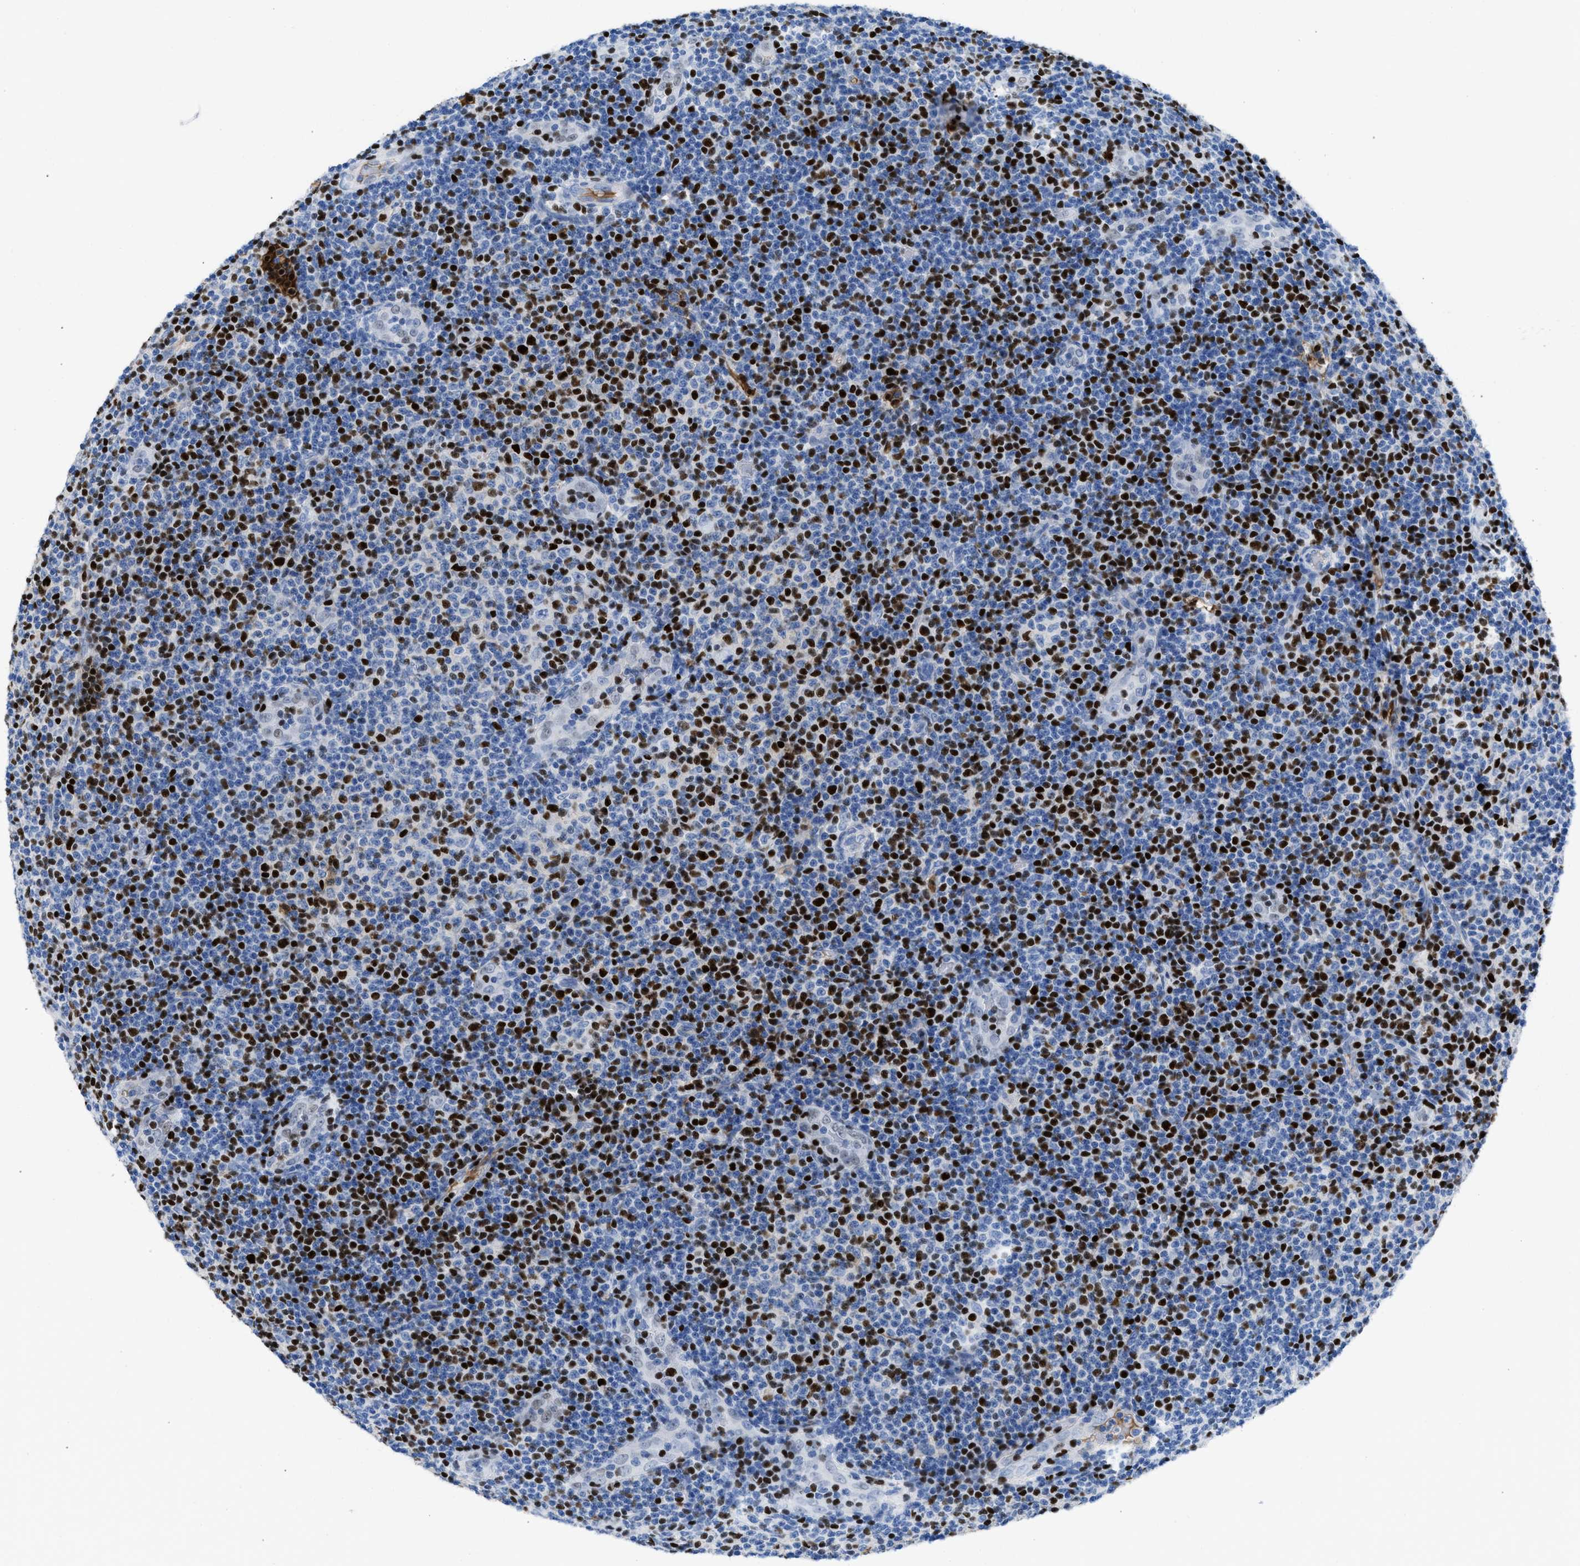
{"staining": {"intensity": "negative", "quantity": "none", "location": "none"}, "tissue": "lymphoma", "cell_type": "Tumor cells", "image_type": "cancer", "snomed": [{"axis": "morphology", "description": "Malignant lymphoma, non-Hodgkin's type, Low grade"}, {"axis": "topography", "description": "Lymph node"}], "caption": "High magnification brightfield microscopy of lymphoma stained with DAB (3,3'-diaminobenzidine) (brown) and counterstained with hematoxylin (blue): tumor cells show no significant staining. The staining was performed using DAB (3,3'-diaminobenzidine) to visualize the protein expression in brown, while the nuclei were stained in blue with hematoxylin (Magnification: 20x).", "gene": "LEF1", "patient": {"sex": "male", "age": 83}}